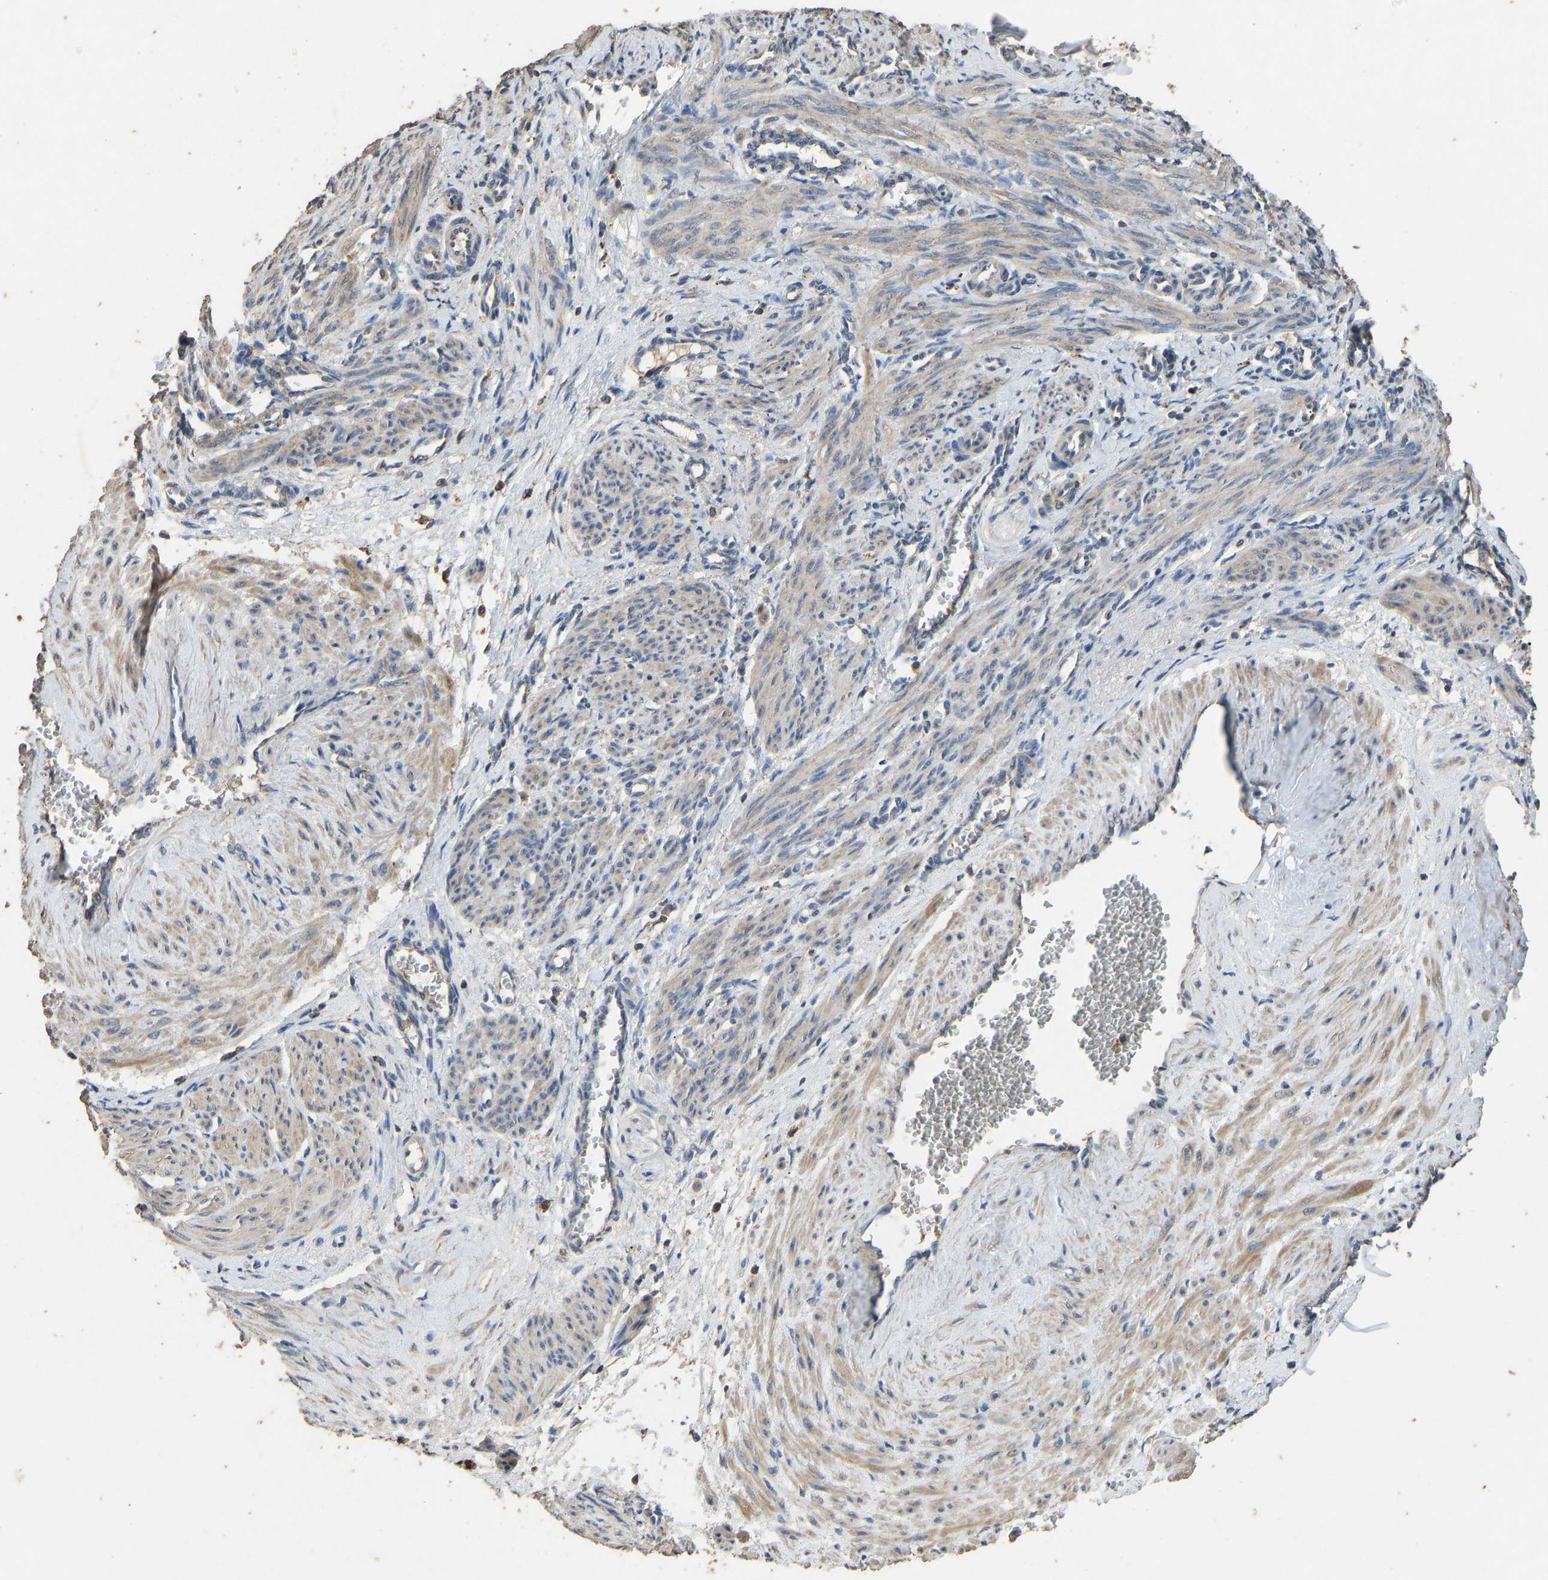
{"staining": {"intensity": "moderate", "quantity": "25%-75%", "location": "cytoplasmic/membranous"}, "tissue": "smooth muscle", "cell_type": "Smooth muscle cells", "image_type": "normal", "snomed": [{"axis": "morphology", "description": "Normal tissue, NOS"}, {"axis": "topography", "description": "Endometrium"}], "caption": "Immunohistochemical staining of unremarkable human smooth muscle shows moderate cytoplasmic/membranous protein expression in about 25%-75% of smooth muscle cells.", "gene": "CIDEC", "patient": {"sex": "female", "age": 33}}